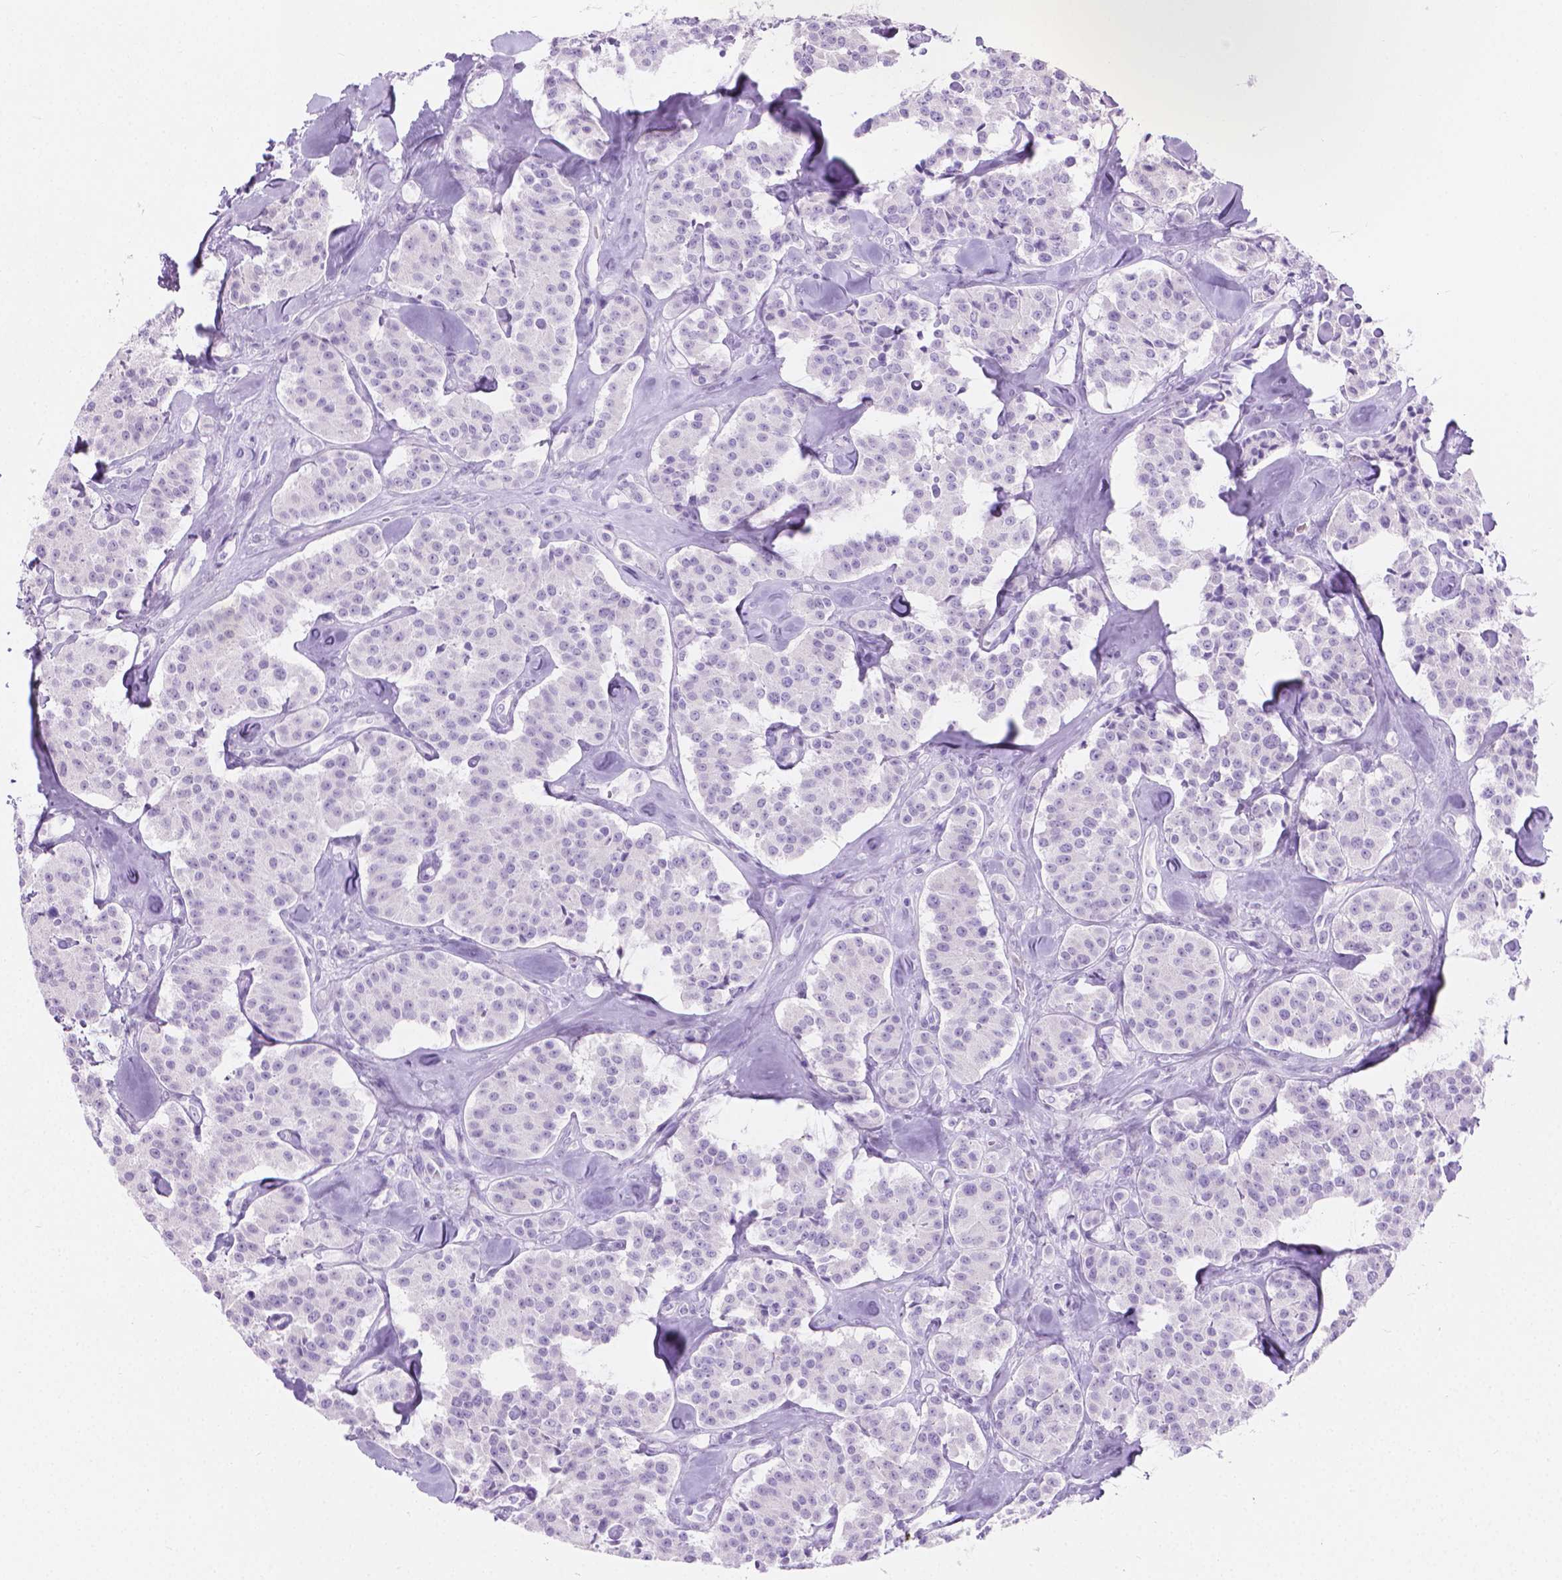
{"staining": {"intensity": "negative", "quantity": "none", "location": "none"}, "tissue": "carcinoid", "cell_type": "Tumor cells", "image_type": "cancer", "snomed": [{"axis": "morphology", "description": "Carcinoid, malignant, NOS"}, {"axis": "topography", "description": "Pancreas"}], "caption": "IHC histopathology image of neoplastic tissue: carcinoid stained with DAB (3,3'-diaminobenzidine) shows no significant protein expression in tumor cells.", "gene": "CFAP52", "patient": {"sex": "male", "age": 41}}